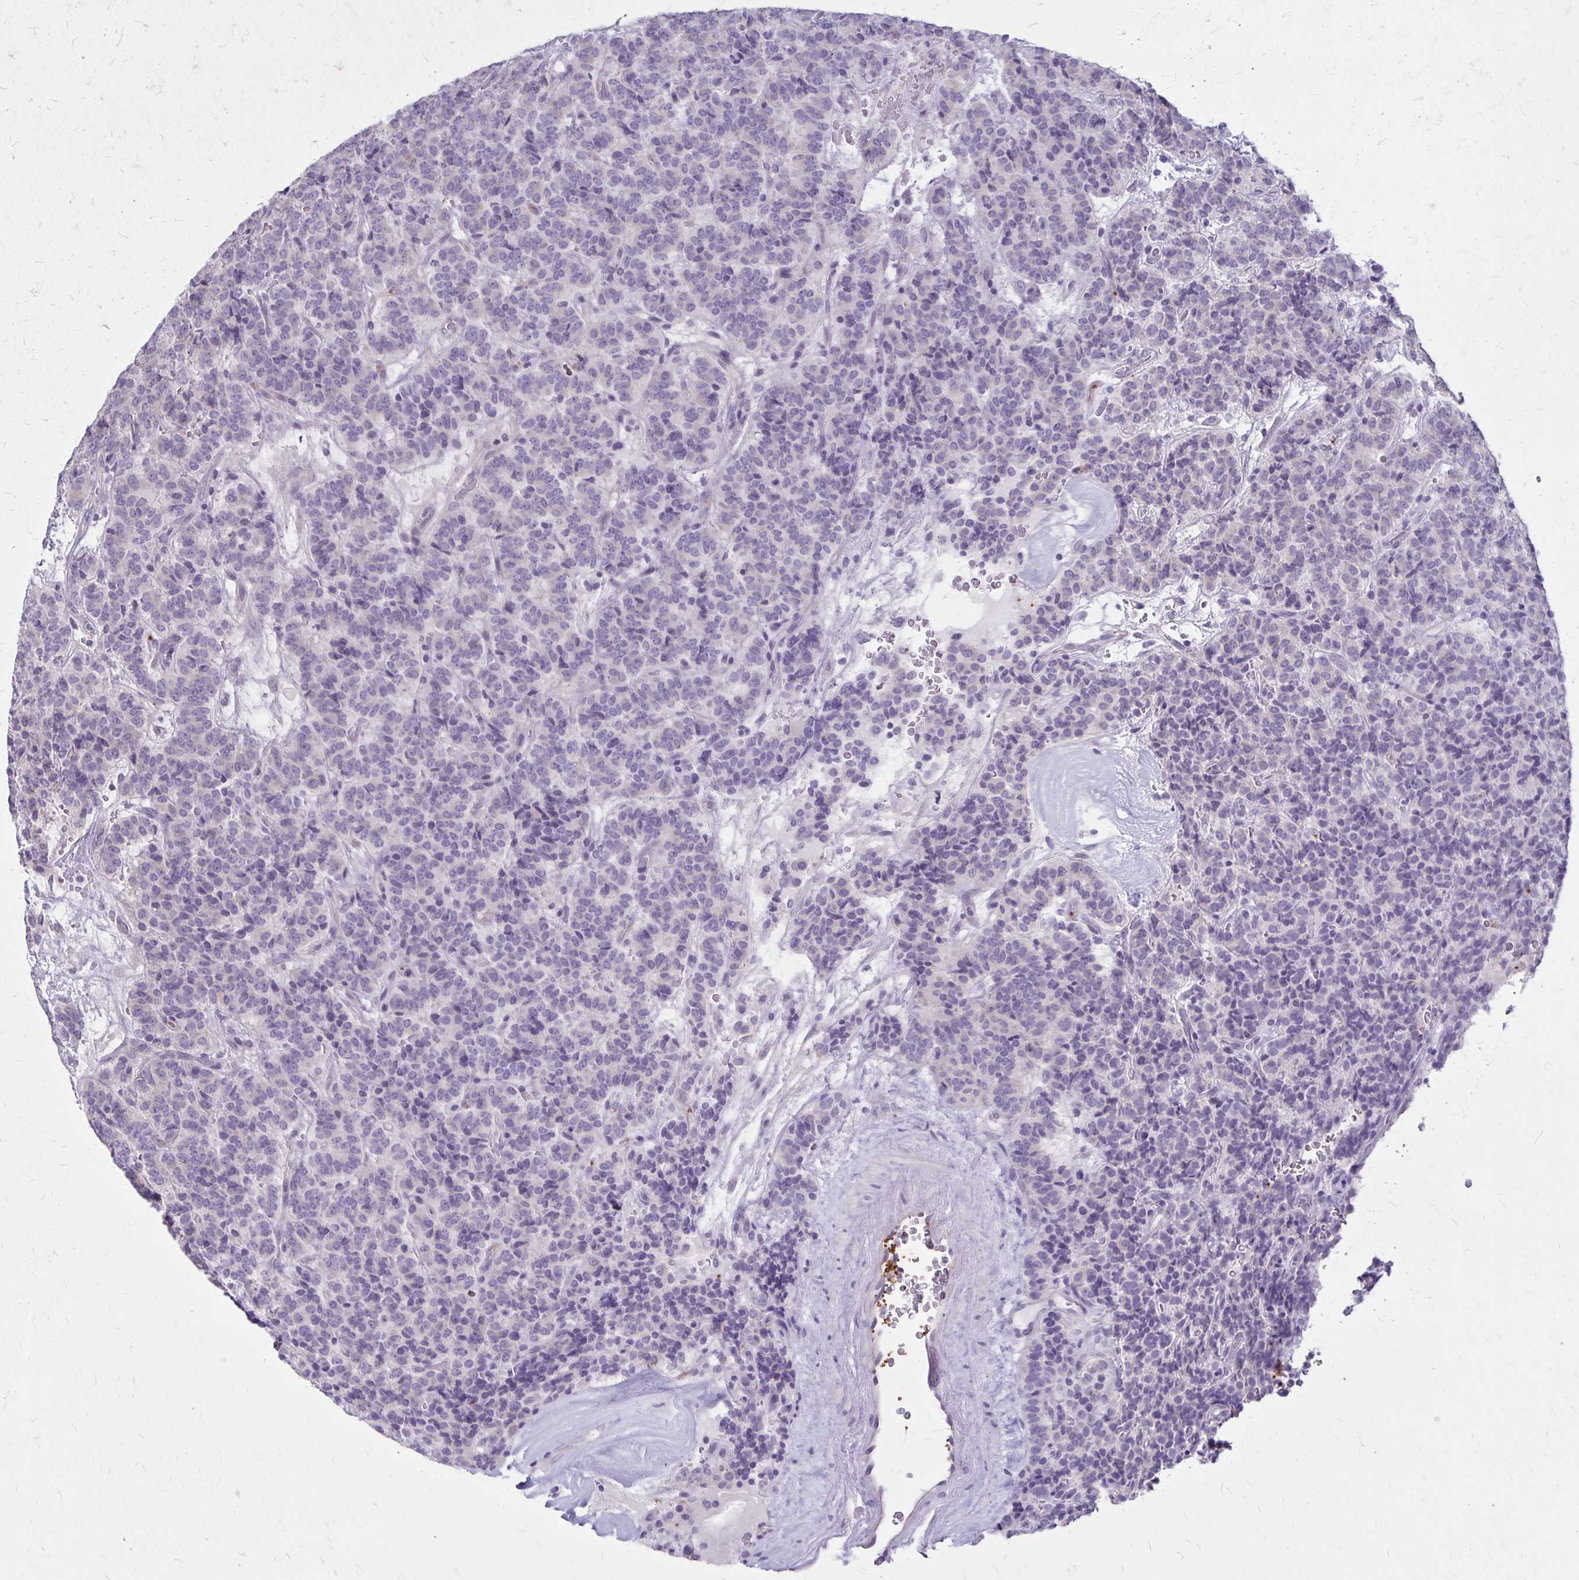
{"staining": {"intensity": "negative", "quantity": "none", "location": "none"}, "tissue": "carcinoid", "cell_type": "Tumor cells", "image_type": "cancer", "snomed": [{"axis": "morphology", "description": "Carcinoid, malignant, NOS"}, {"axis": "topography", "description": "Pancreas"}], "caption": "Carcinoid was stained to show a protein in brown. There is no significant positivity in tumor cells. The staining was performed using DAB to visualize the protein expression in brown, while the nuclei were stained in blue with hematoxylin (Magnification: 20x).", "gene": "GP9", "patient": {"sex": "male", "age": 36}}